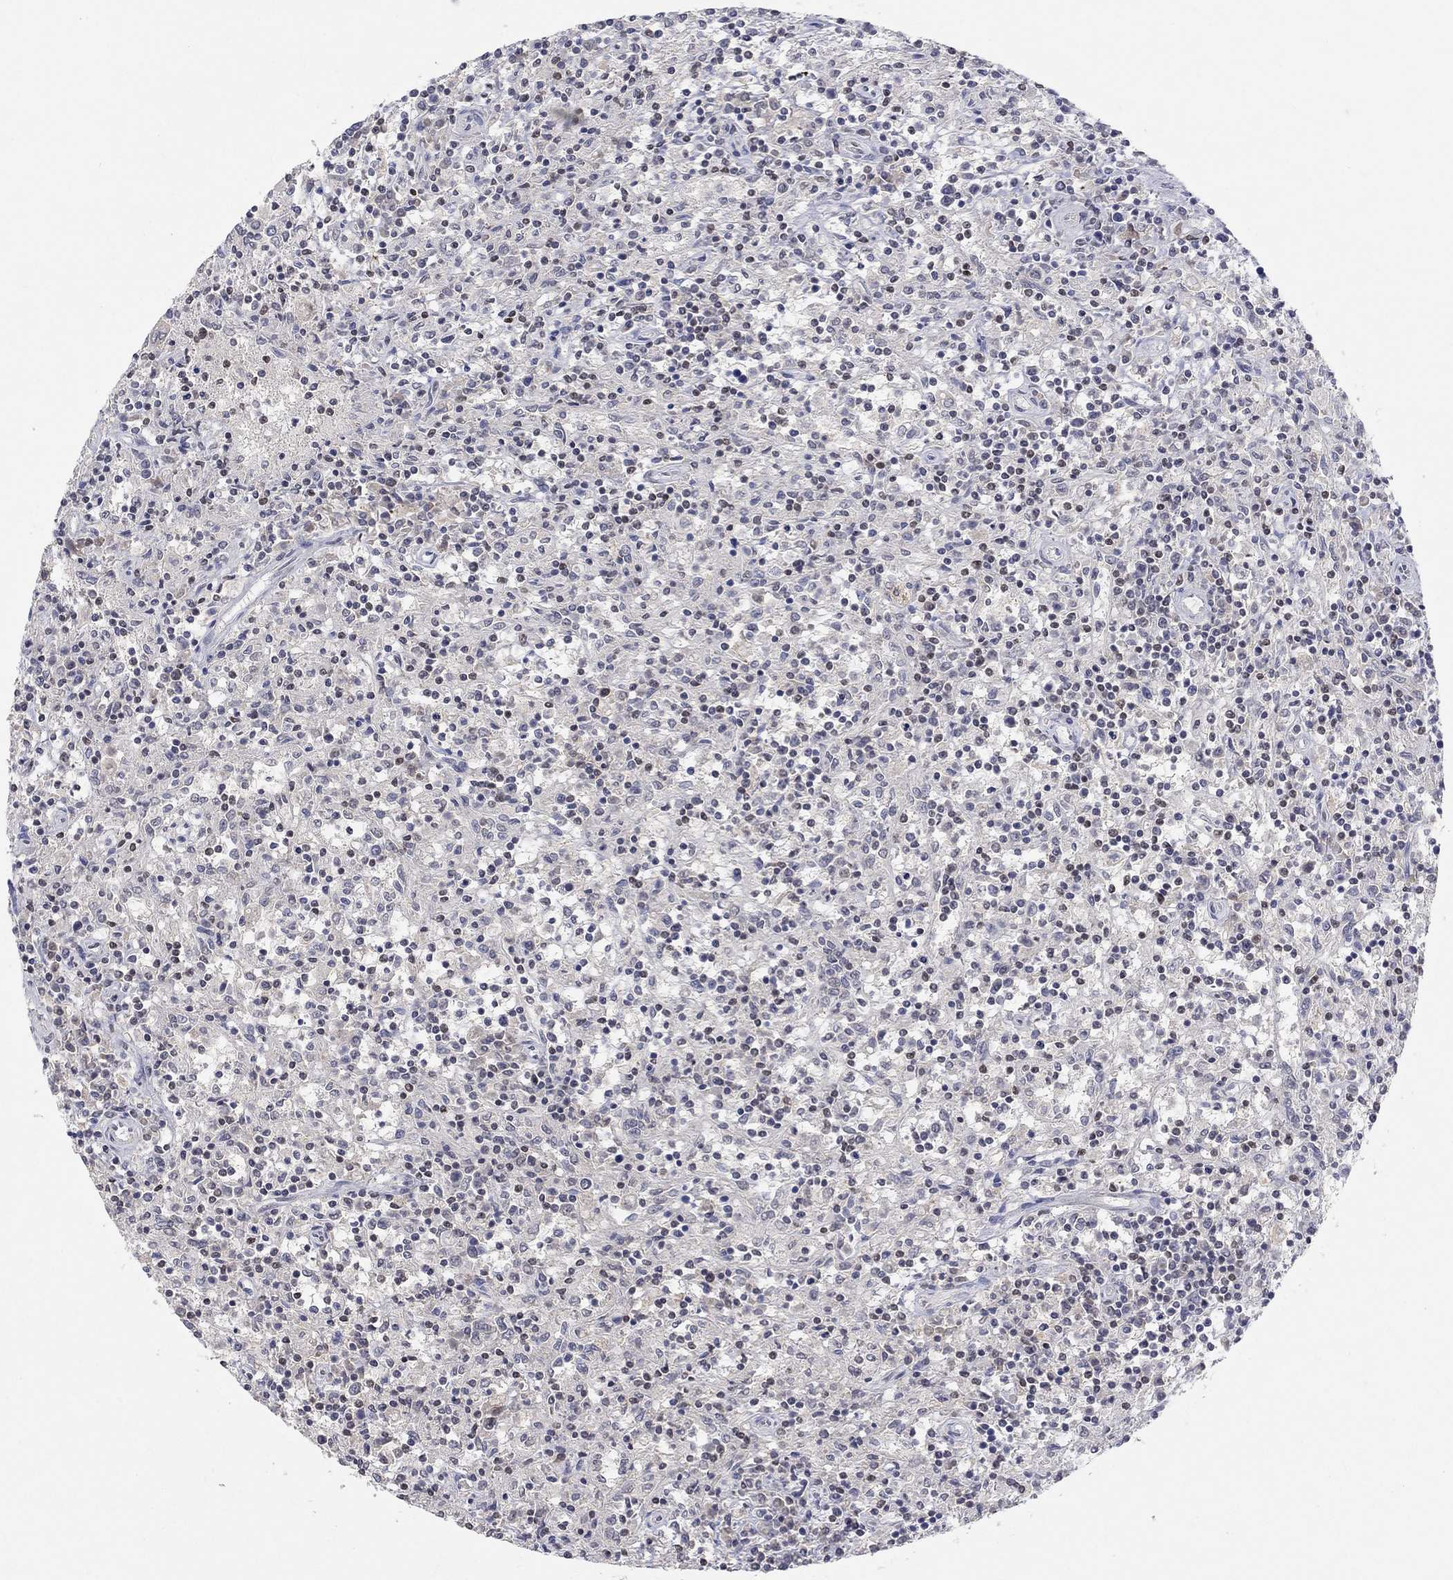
{"staining": {"intensity": "negative", "quantity": "none", "location": "none"}, "tissue": "lymphoma", "cell_type": "Tumor cells", "image_type": "cancer", "snomed": [{"axis": "morphology", "description": "Malignant lymphoma, non-Hodgkin's type, Low grade"}, {"axis": "topography", "description": "Spleen"}], "caption": "Human lymphoma stained for a protein using immunohistochemistry demonstrates no staining in tumor cells.", "gene": "KLF12", "patient": {"sex": "male", "age": 62}}